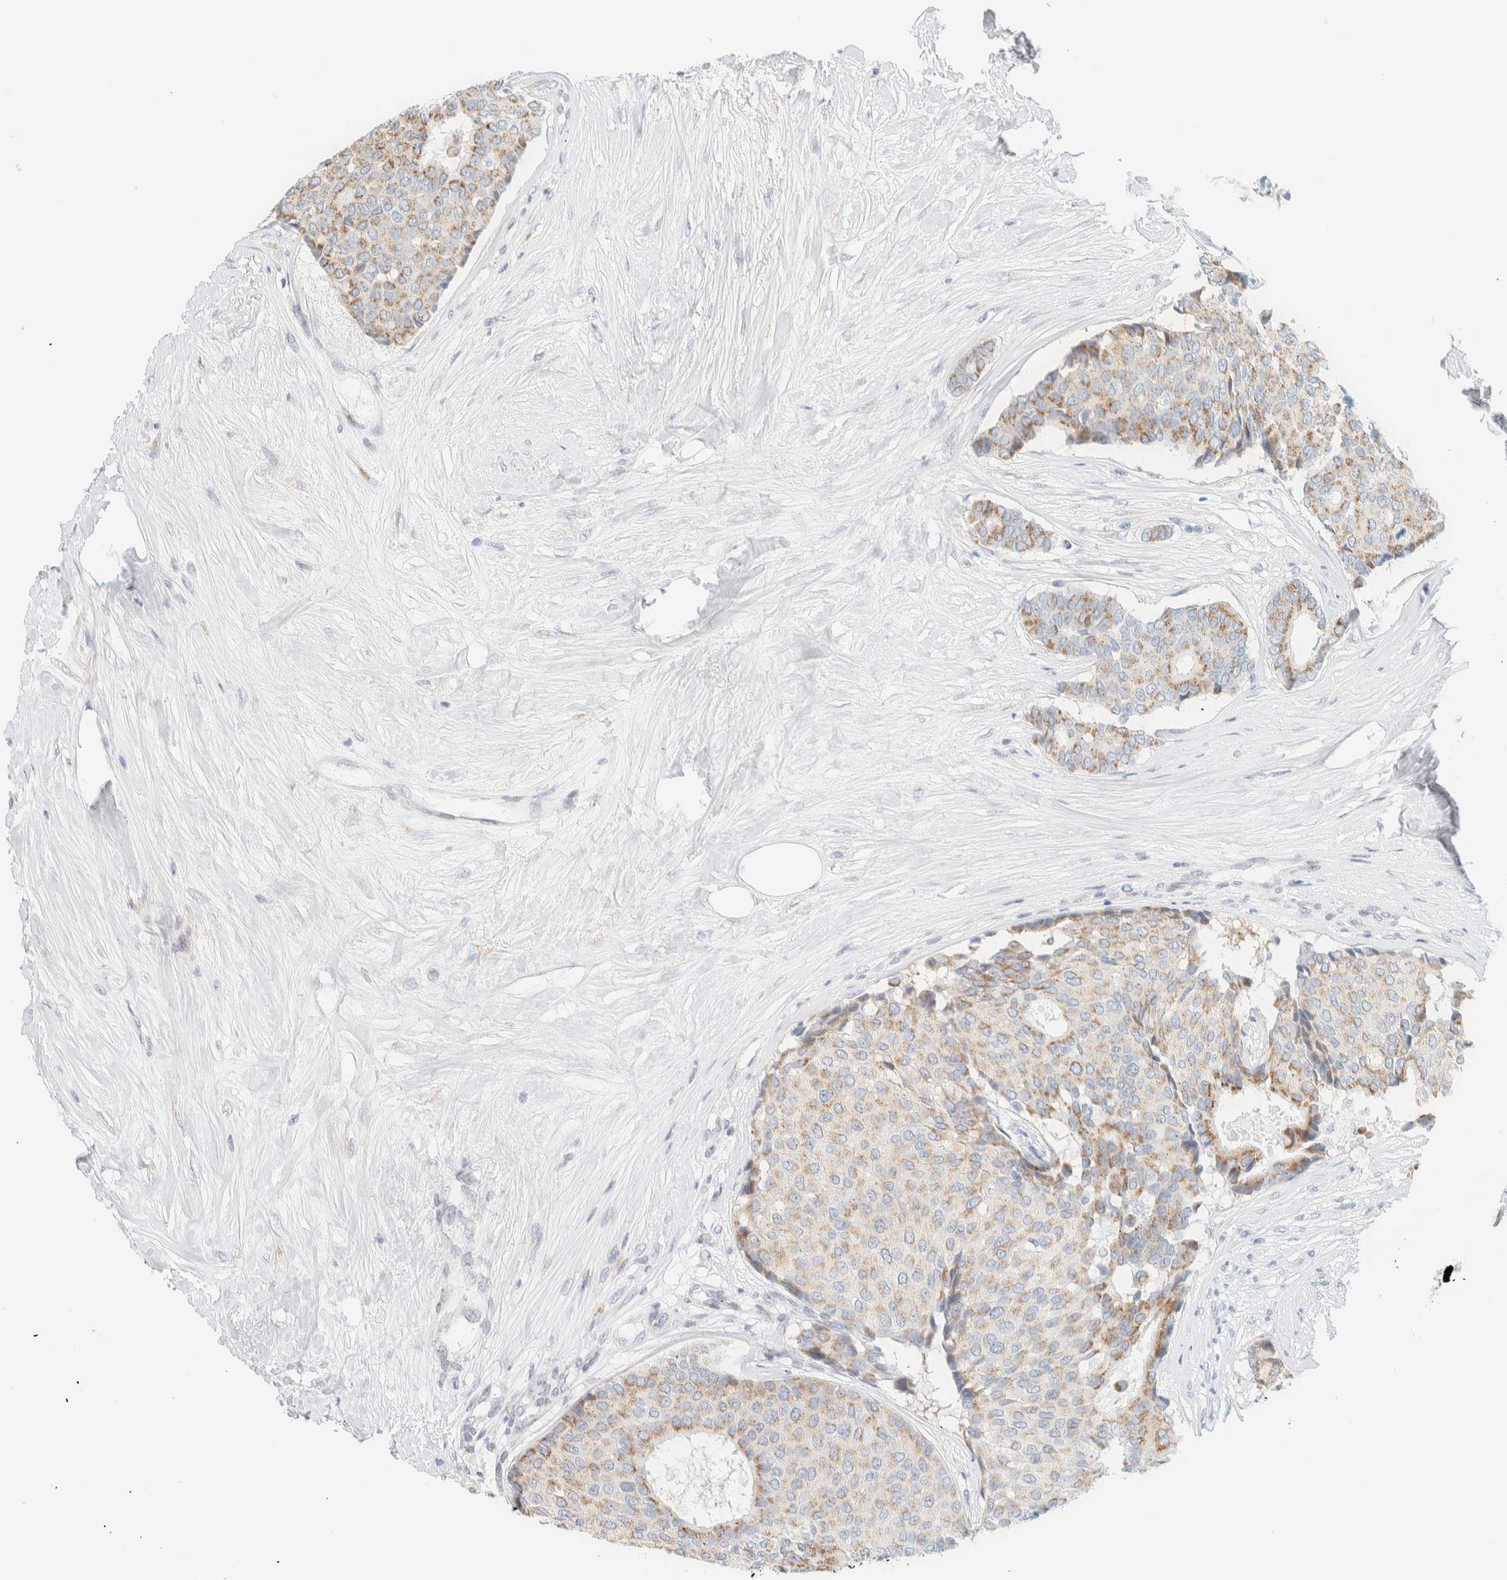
{"staining": {"intensity": "moderate", "quantity": ">75%", "location": "cytoplasmic/membranous"}, "tissue": "breast cancer", "cell_type": "Tumor cells", "image_type": "cancer", "snomed": [{"axis": "morphology", "description": "Duct carcinoma"}, {"axis": "topography", "description": "Breast"}], "caption": "Immunohistochemical staining of invasive ductal carcinoma (breast) displays medium levels of moderate cytoplasmic/membranous staining in about >75% of tumor cells.", "gene": "SPNS3", "patient": {"sex": "female", "age": 75}}